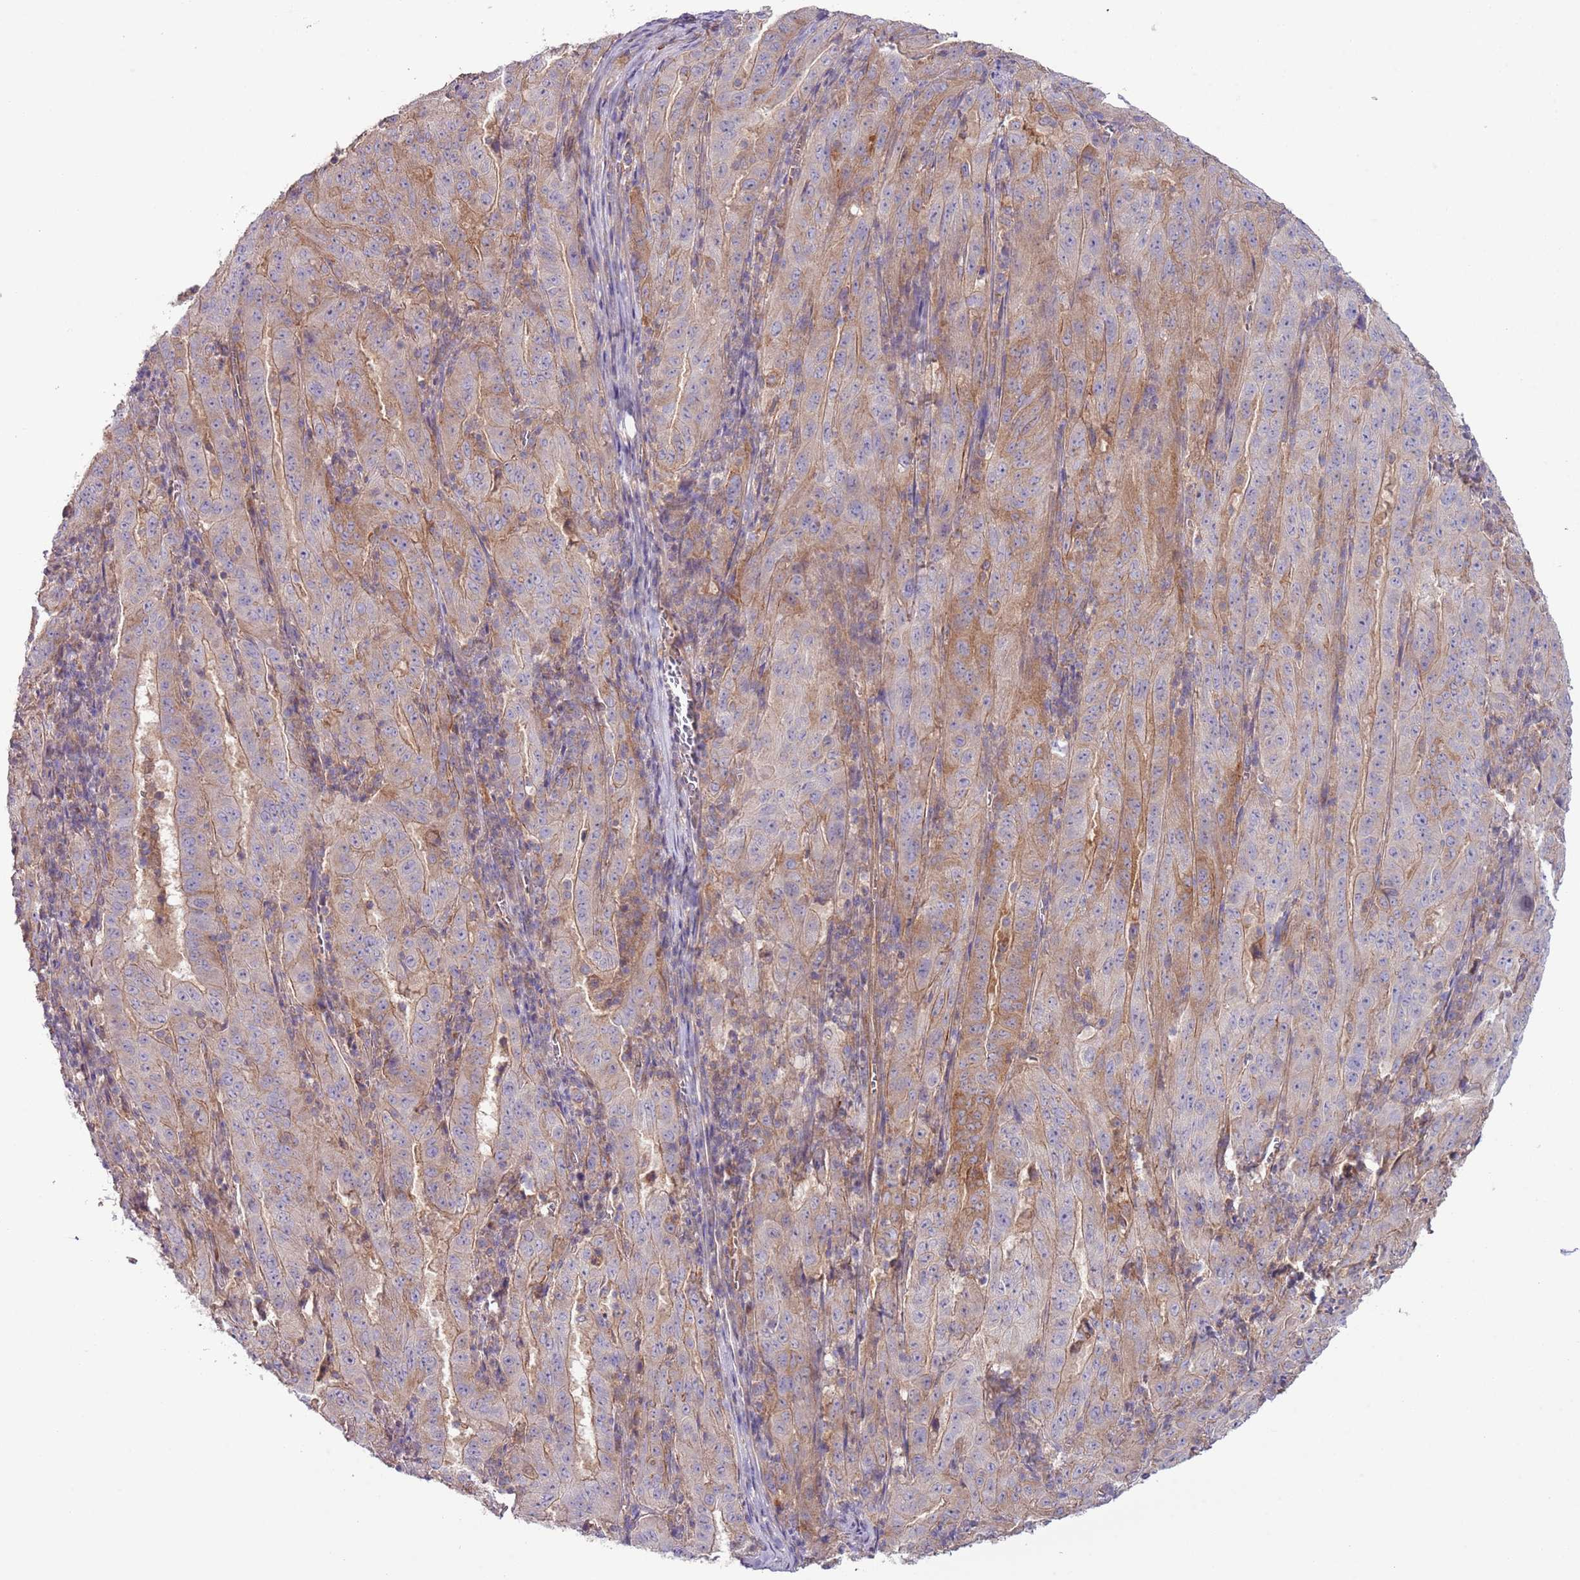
{"staining": {"intensity": "moderate", "quantity": "<25%", "location": "cytoplasmic/membranous"}, "tissue": "pancreatic cancer", "cell_type": "Tumor cells", "image_type": "cancer", "snomed": [{"axis": "morphology", "description": "Adenocarcinoma, NOS"}, {"axis": "topography", "description": "Pancreas"}], "caption": "This histopathology image exhibits IHC staining of human pancreatic adenocarcinoma, with low moderate cytoplasmic/membranous positivity in about <25% of tumor cells.", "gene": "LPIN2", "patient": {"sex": "male", "age": 63}}